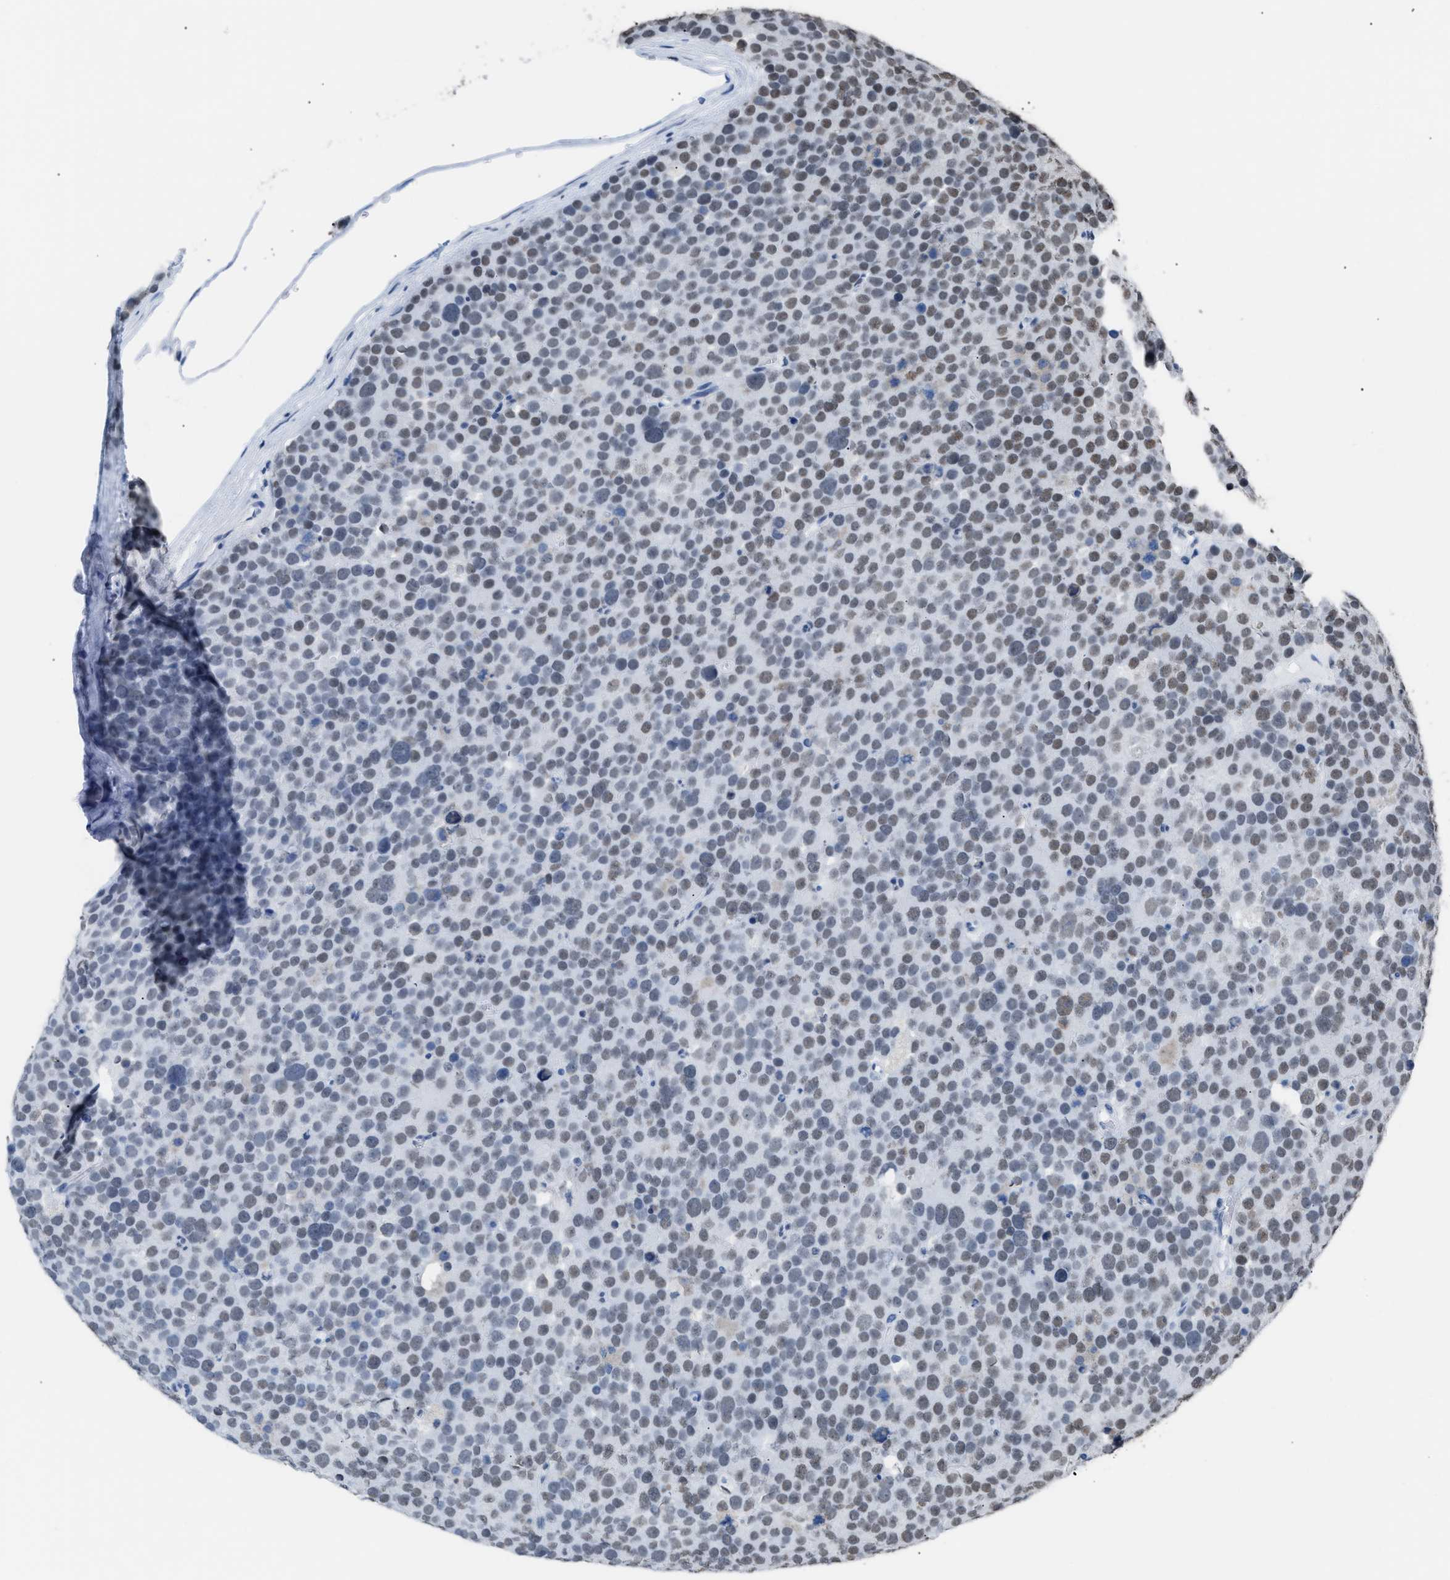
{"staining": {"intensity": "weak", "quantity": "25%-75%", "location": "nuclear"}, "tissue": "testis cancer", "cell_type": "Tumor cells", "image_type": "cancer", "snomed": [{"axis": "morphology", "description": "Seminoma, NOS"}, {"axis": "topography", "description": "Testis"}], "caption": "Immunohistochemical staining of testis cancer displays weak nuclear protein expression in approximately 25%-75% of tumor cells. The protein of interest is stained brown, and the nuclei are stained in blue (DAB IHC with brightfield microscopy, high magnification).", "gene": "CCAR2", "patient": {"sex": "male", "age": 71}}